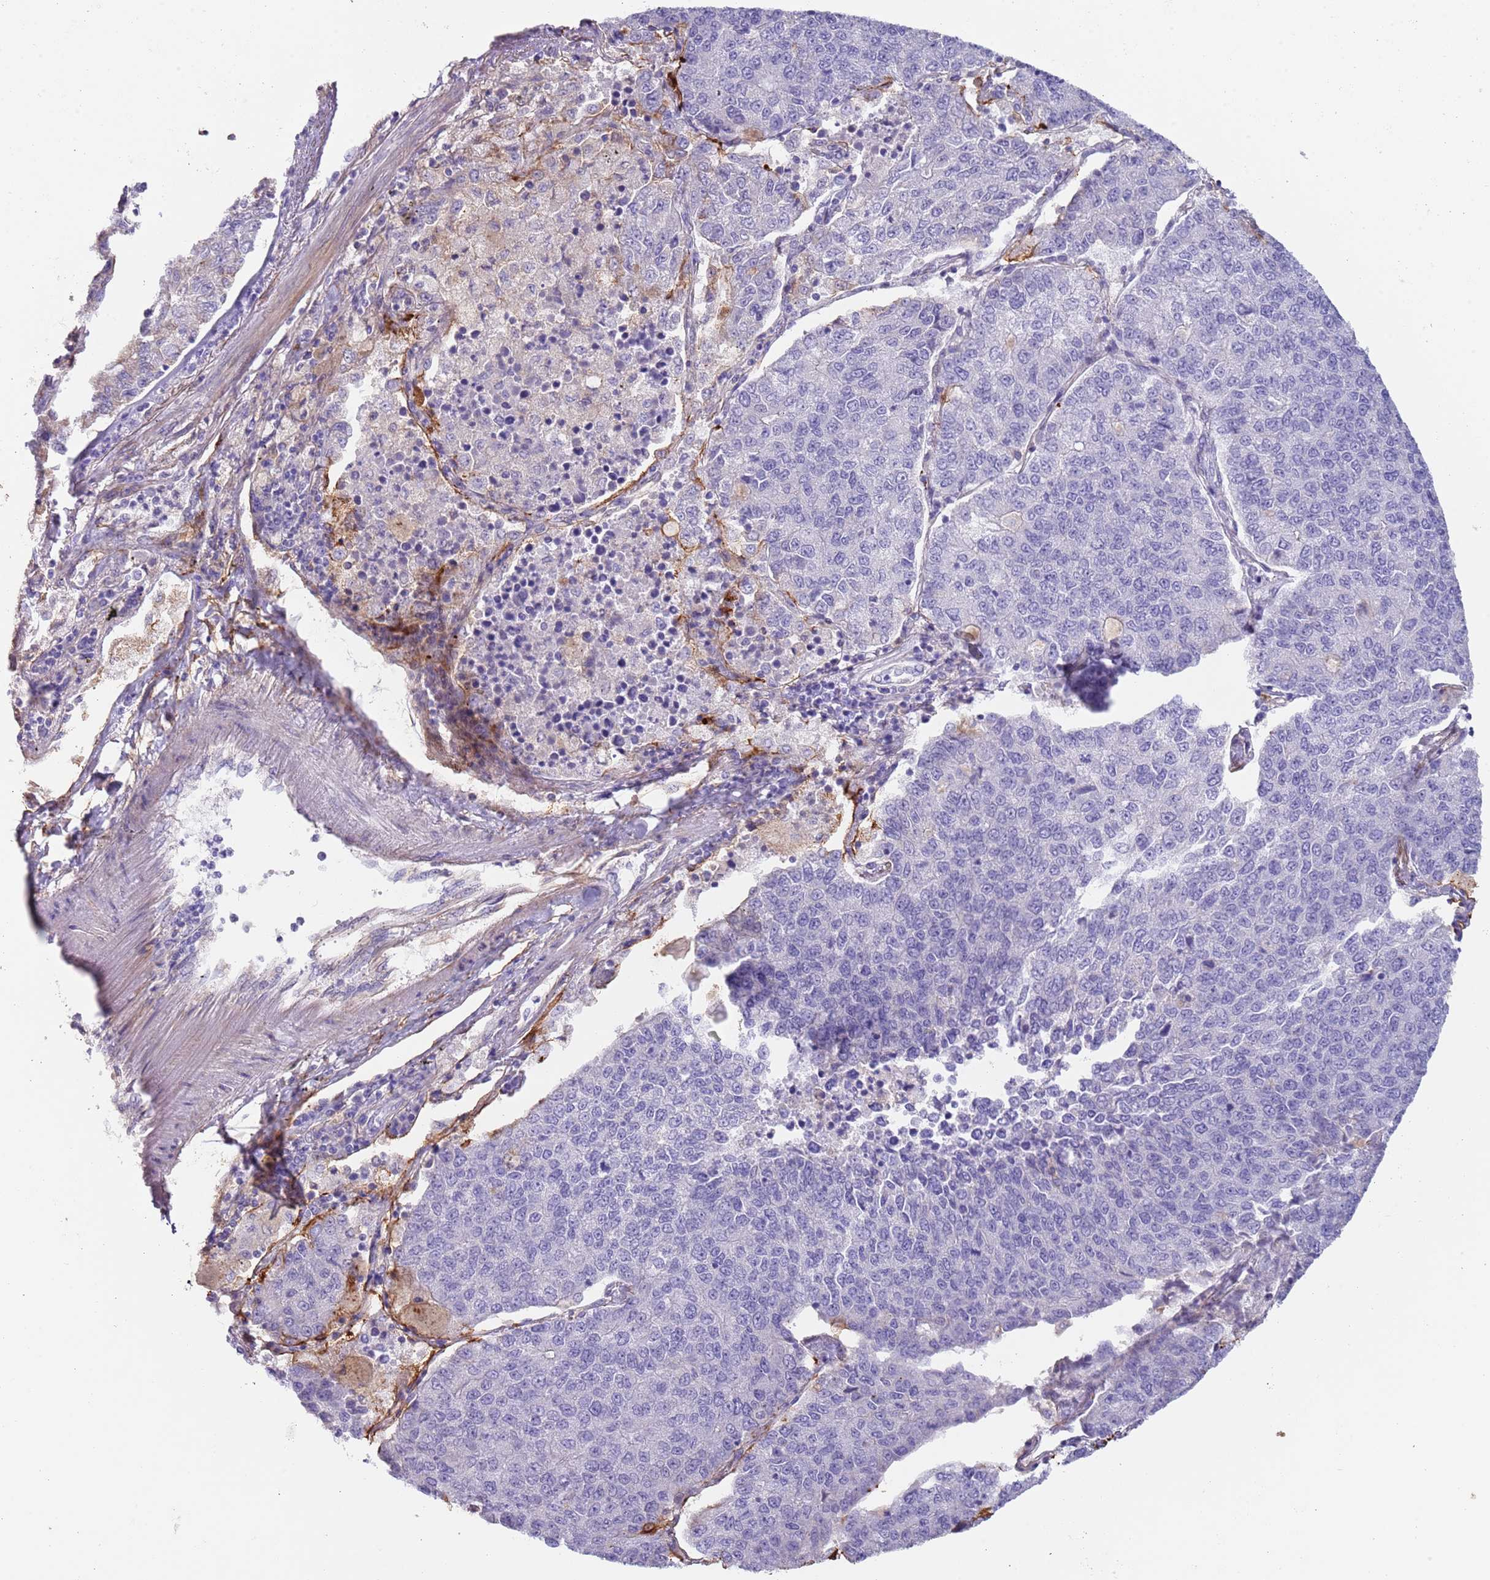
{"staining": {"intensity": "strong", "quantity": "25%-75%", "location": "cytoplasmic/membranous"}, "tissue": "lung cancer", "cell_type": "Tumor cells", "image_type": "cancer", "snomed": [{"axis": "morphology", "description": "Squamous cell carcinoma, NOS"}, {"axis": "topography", "description": "Lung"}], "caption": "IHC (DAB (3,3'-diaminobenzidine)) staining of lung squamous cell carcinoma shows strong cytoplasmic/membranous protein positivity in approximately 25%-75% of tumor cells. (Brightfield microscopy of DAB IHC at high magnification).", "gene": "NBPF3", "patient": {"sex": "female", "age": 70}}